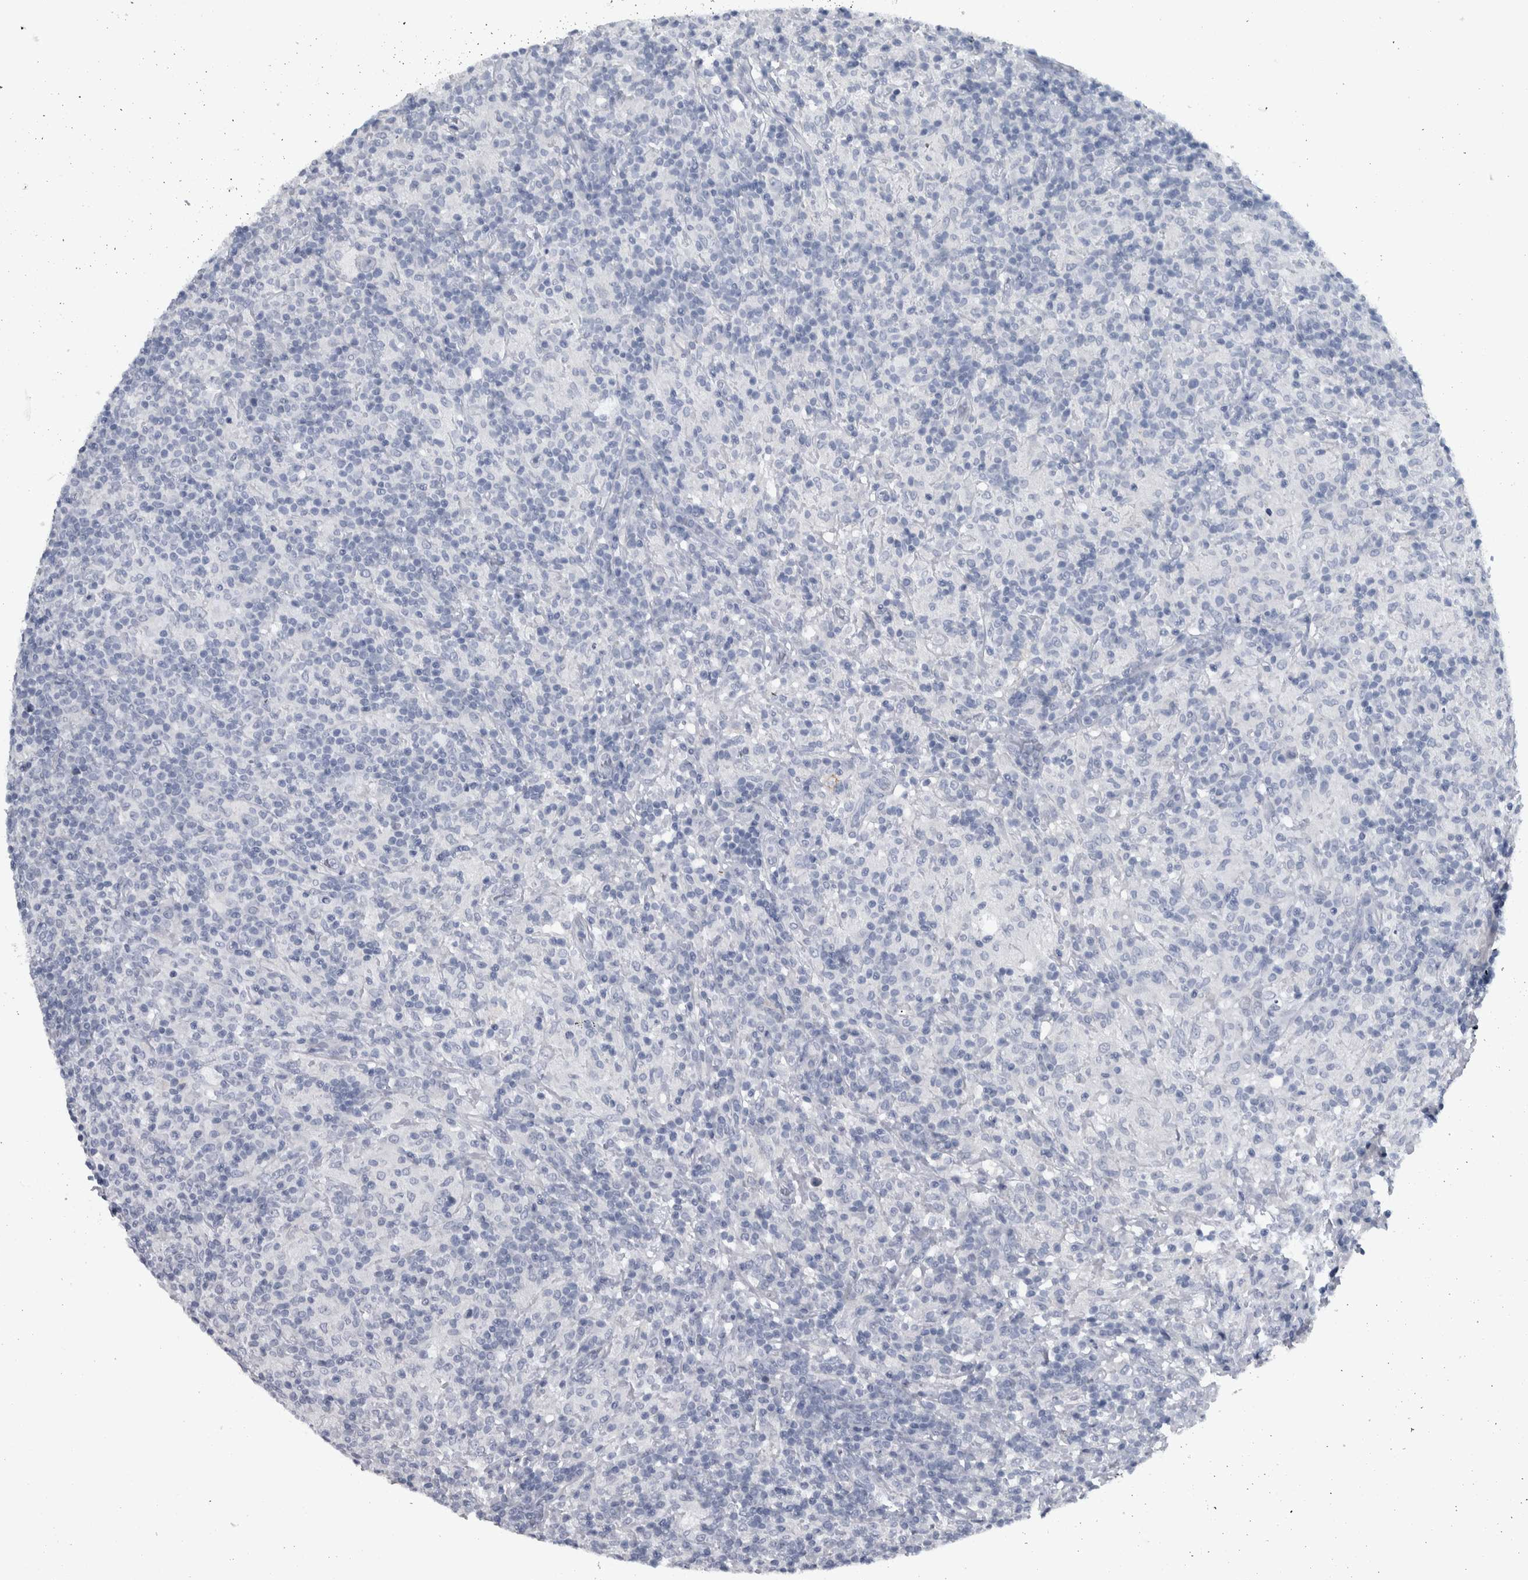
{"staining": {"intensity": "negative", "quantity": "none", "location": "none"}, "tissue": "lymphoma", "cell_type": "Tumor cells", "image_type": "cancer", "snomed": [{"axis": "morphology", "description": "Hodgkin's disease, NOS"}, {"axis": "topography", "description": "Lymph node"}], "caption": "This is a photomicrograph of immunohistochemistry staining of lymphoma, which shows no expression in tumor cells. (DAB (3,3'-diaminobenzidine) IHC, high magnification).", "gene": "CDH17", "patient": {"sex": "male", "age": 70}}